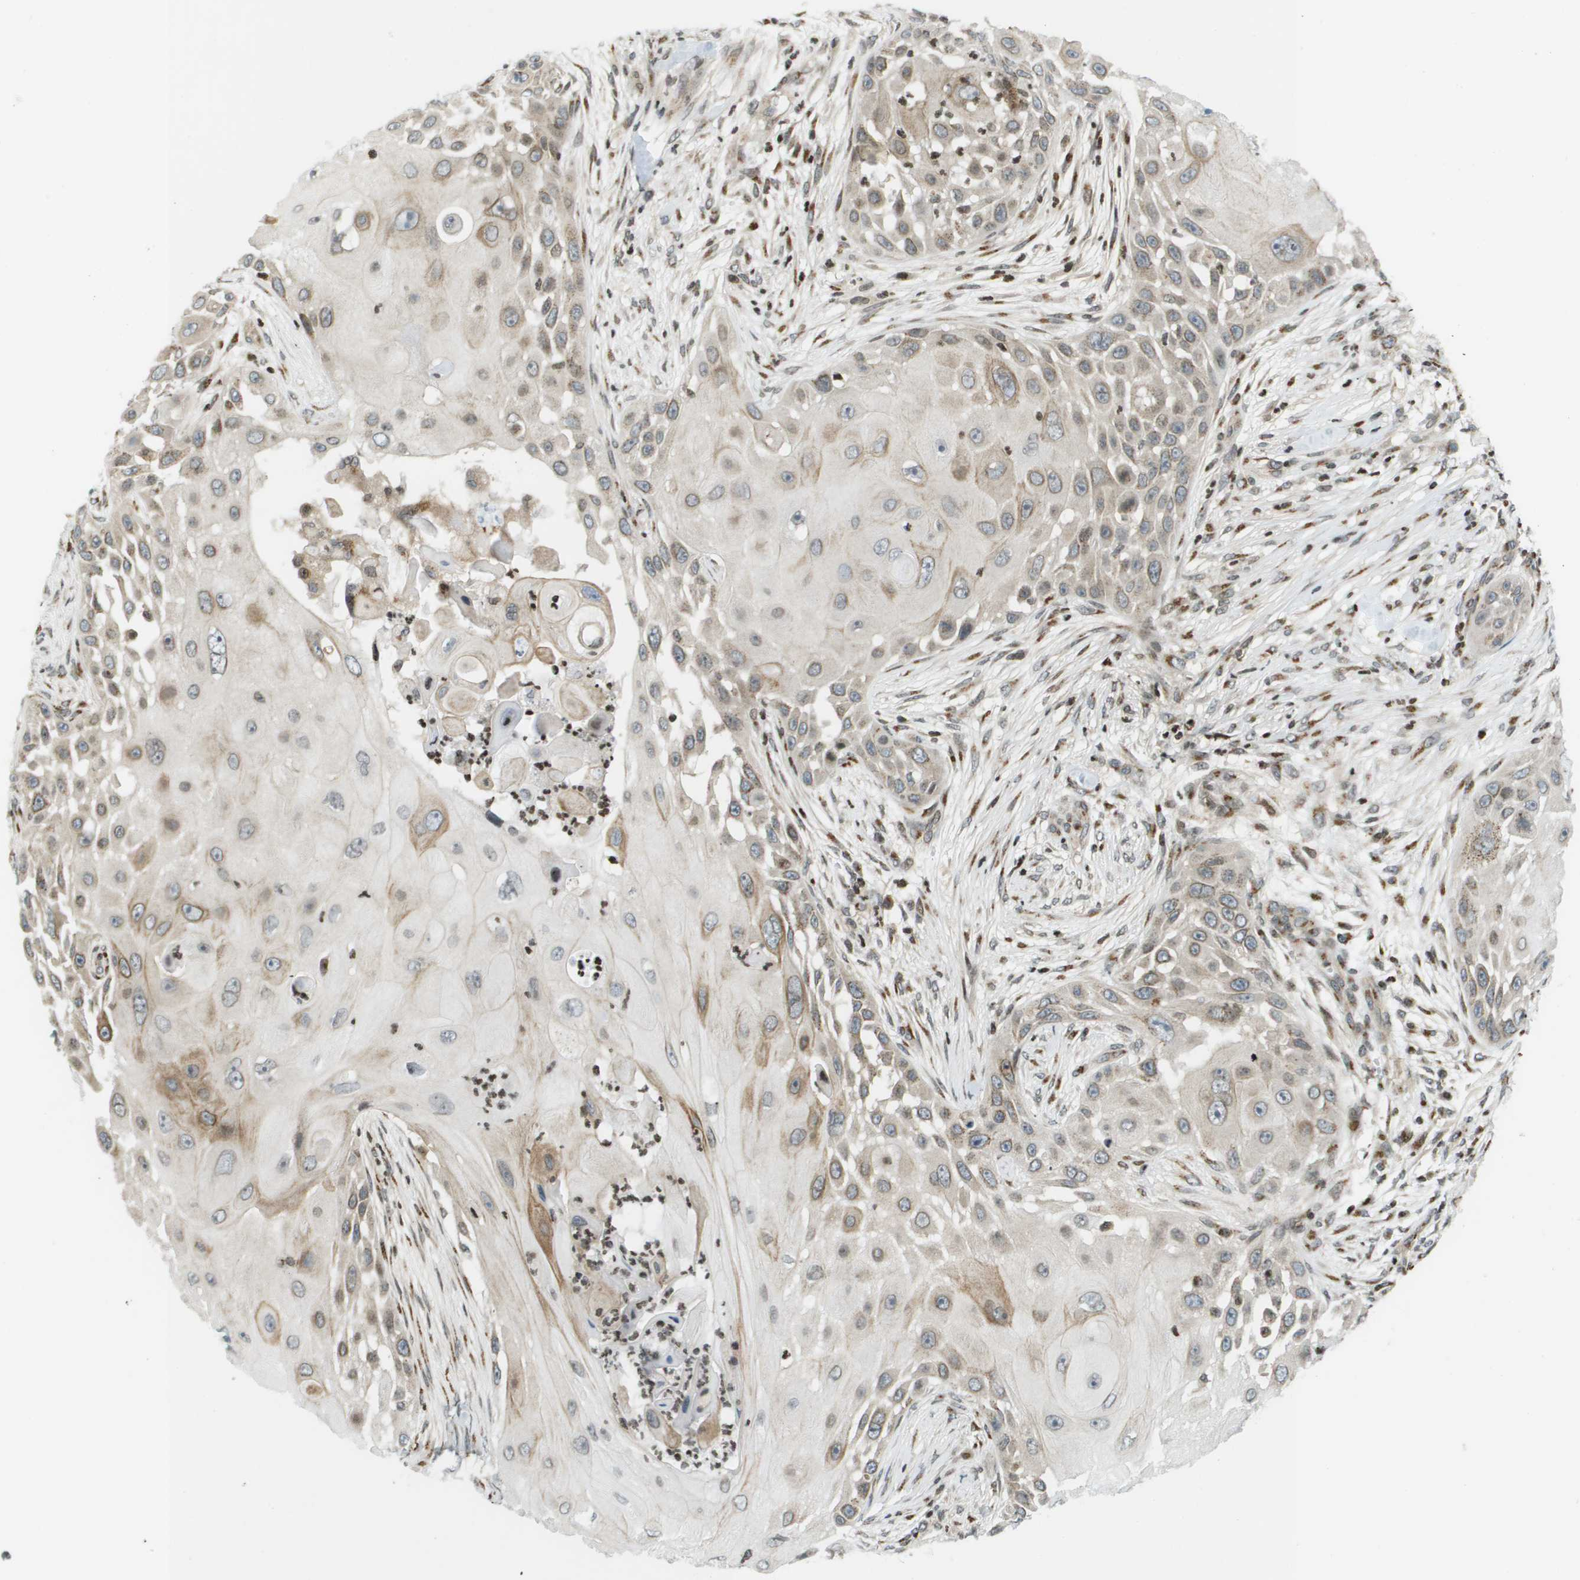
{"staining": {"intensity": "moderate", "quantity": "25%-75%", "location": "cytoplasmic/membranous"}, "tissue": "skin cancer", "cell_type": "Tumor cells", "image_type": "cancer", "snomed": [{"axis": "morphology", "description": "Squamous cell carcinoma, NOS"}, {"axis": "topography", "description": "Skin"}], "caption": "This is an image of immunohistochemistry (IHC) staining of squamous cell carcinoma (skin), which shows moderate positivity in the cytoplasmic/membranous of tumor cells.", "gene": "EVC", "patient": {"sex": "female", "age": 44}}